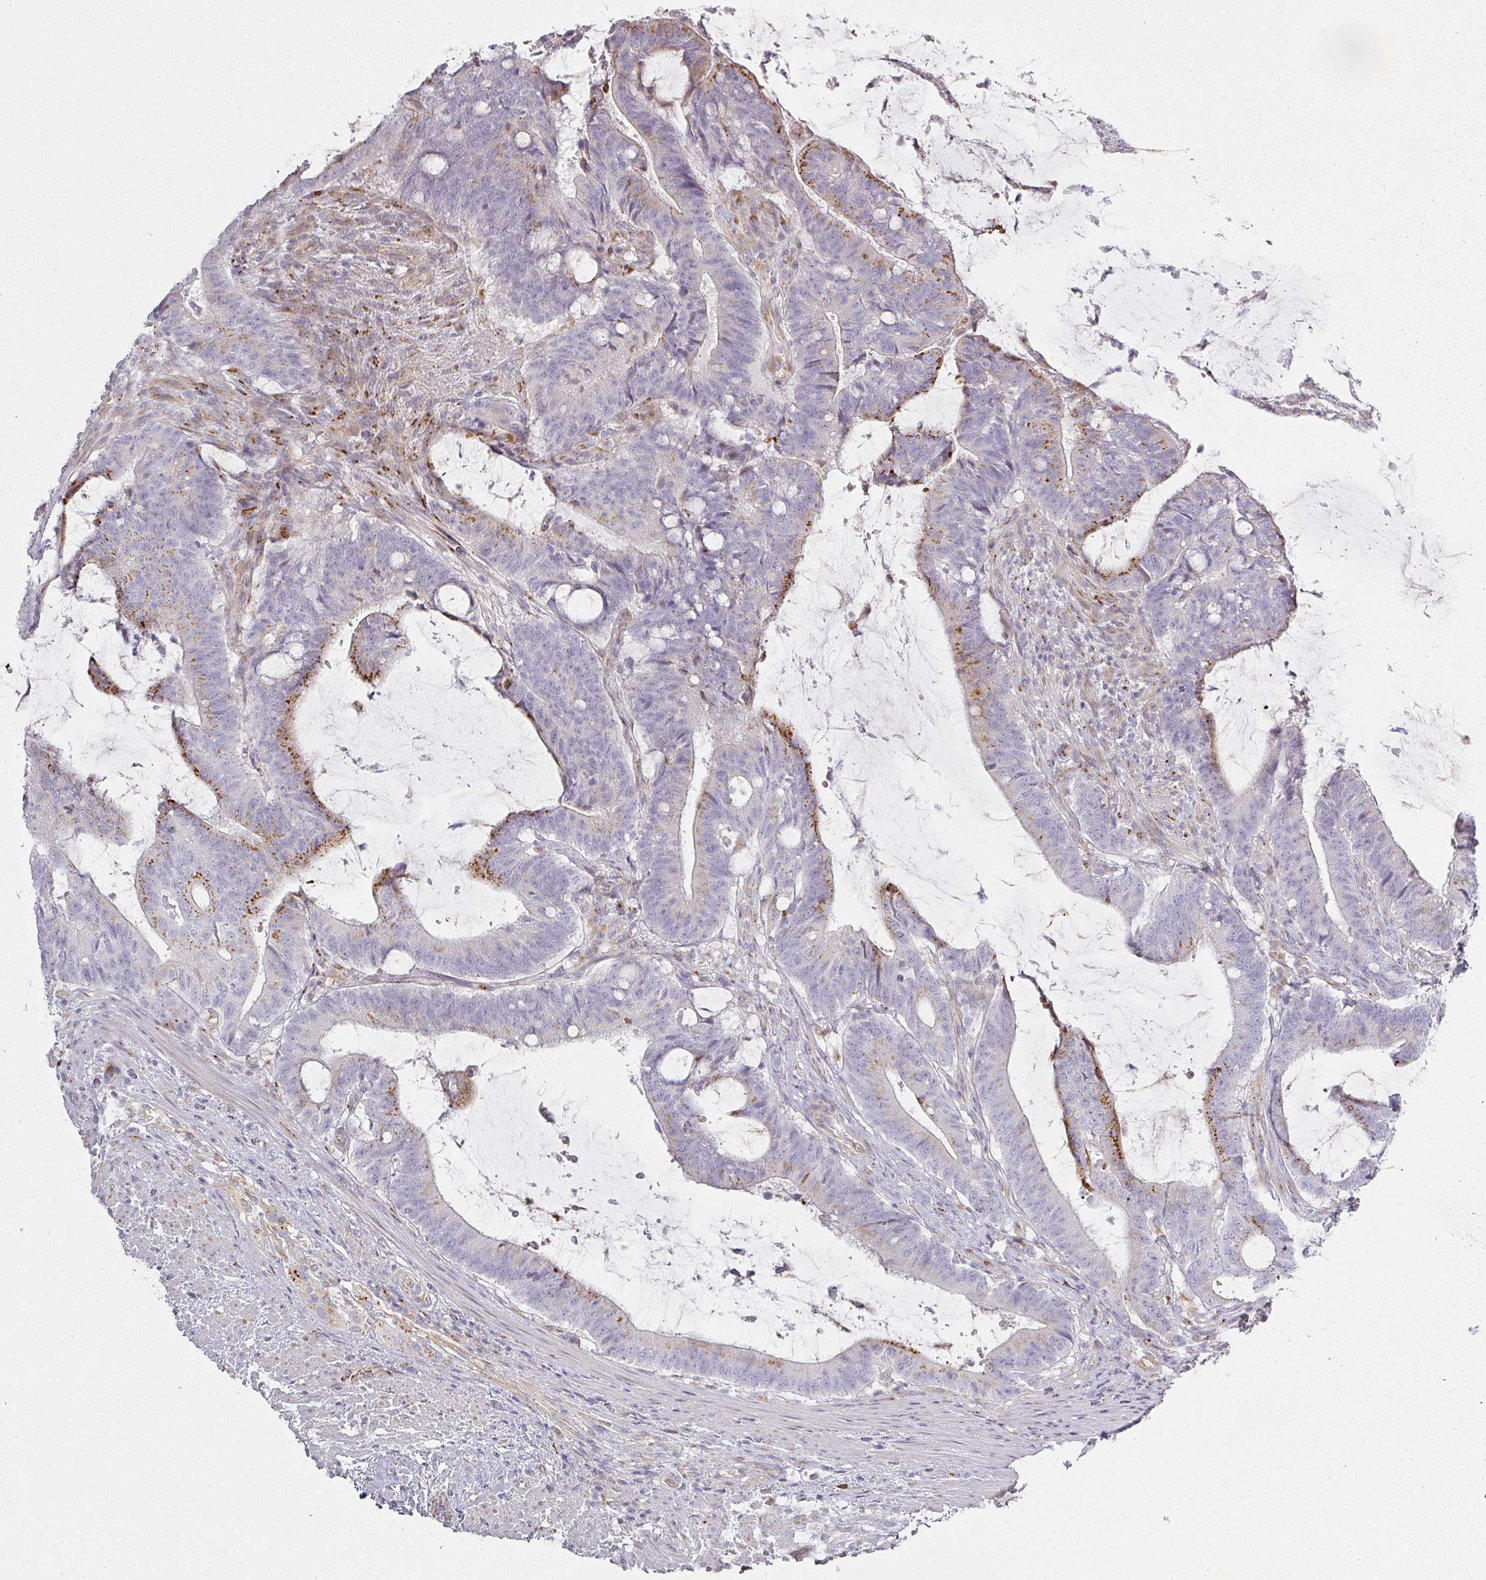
{"staining": {"intensity": "moderate", "quantity": "<25%", "location": "cytoplasmic/membranous"}, "tissue": "colorectal cancer", "cell_type": "Tumor cells", "image_type": "cancer", "snomed": [{"axis": "morphology", "description": "Adenocarcinoma, NOS"}, {"axis": "topography", "description": "Colon"}], "caption": "Colorectal cancer stained for a protein (brown) displays moderate cytoplasmic/membranous positive staining in approximately <25% of tumor cells.", "gene": "ATP8B2", "patient": {"sex": "female", "age": 43}}